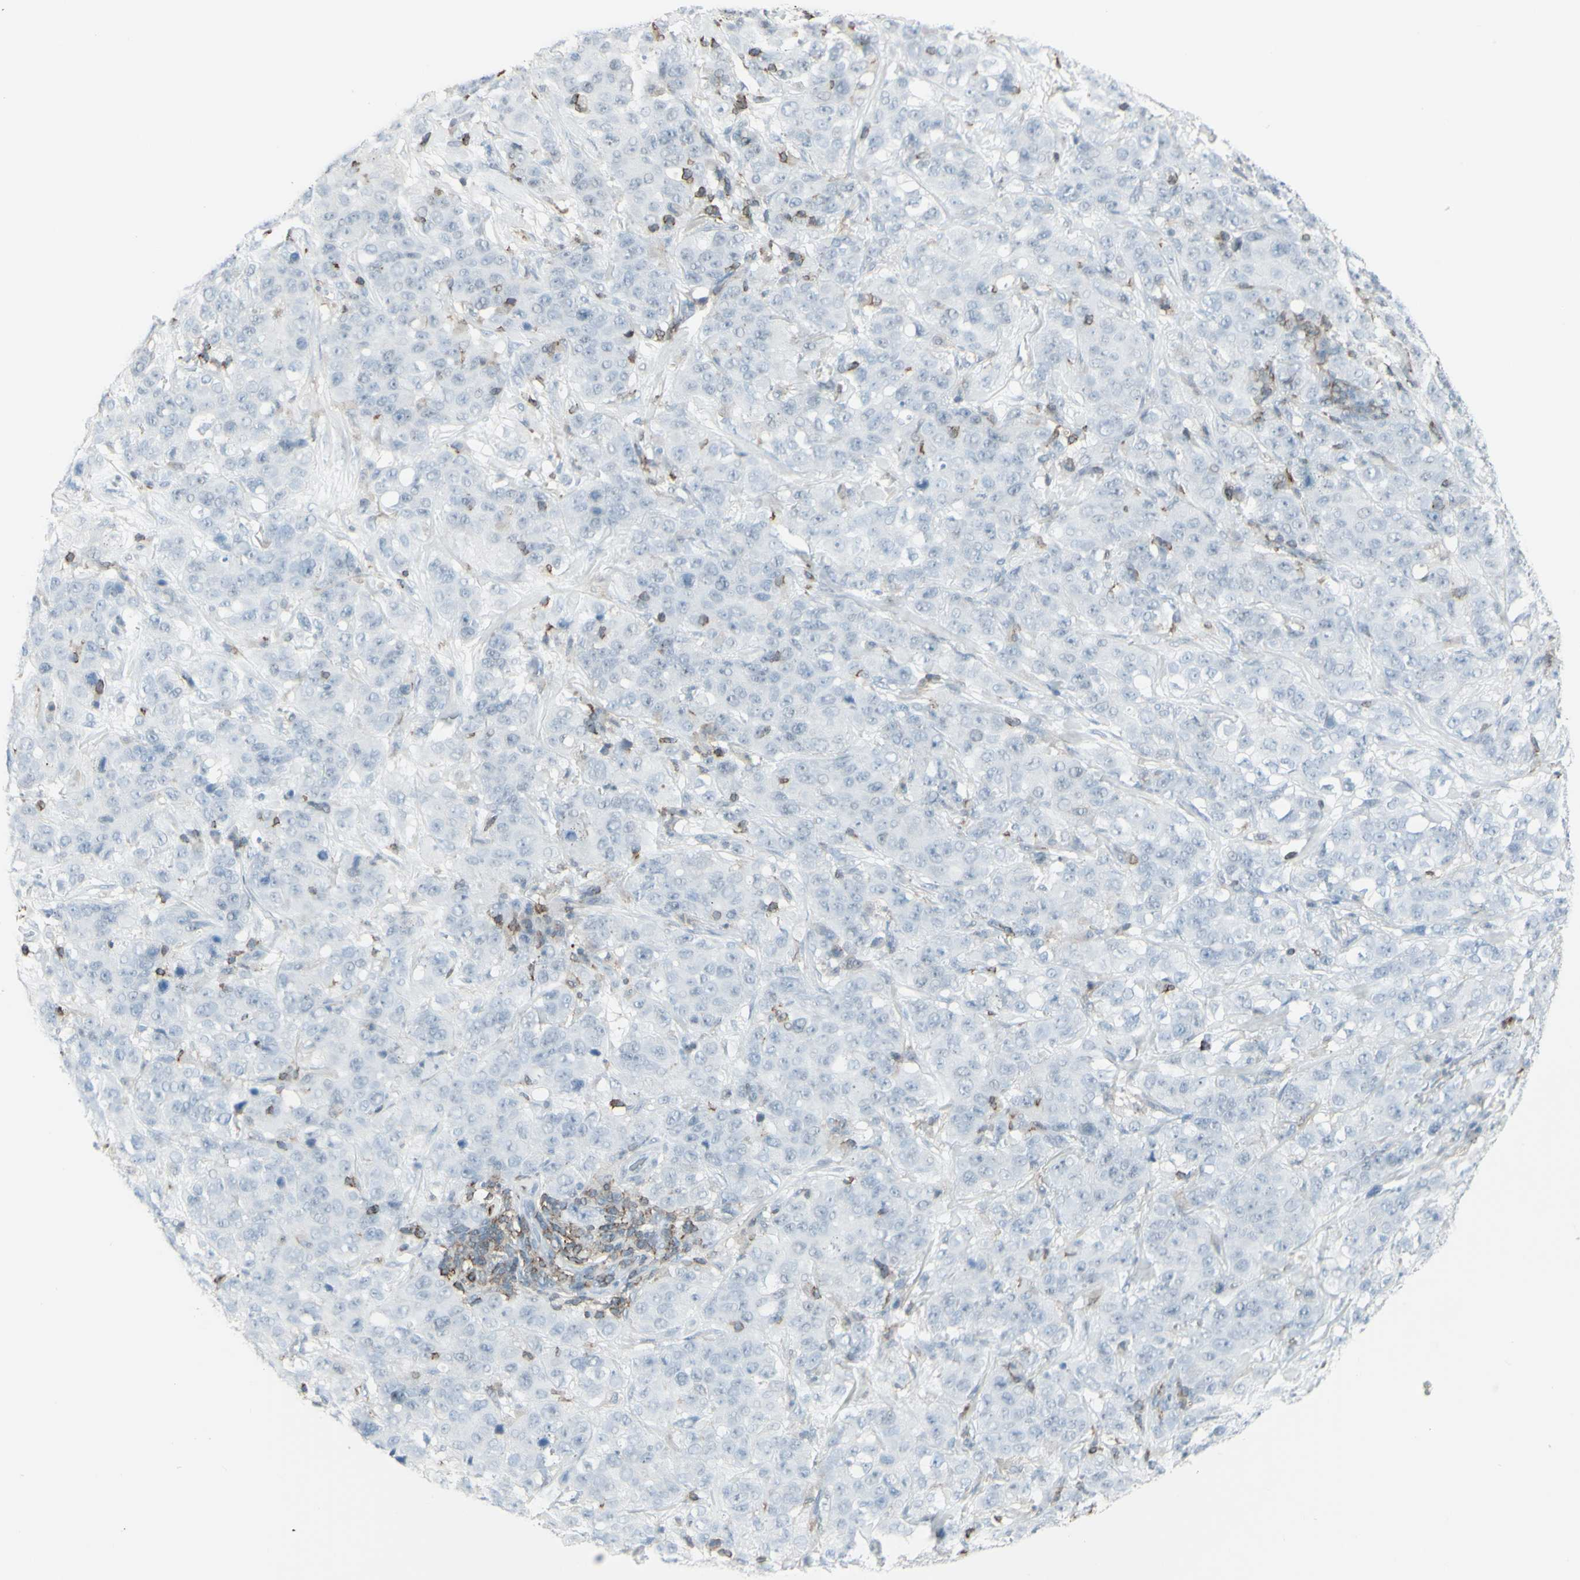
{"staining": {"intensity": "negative", "quantity": "none", "location": "none"}, "tissue": "stomach cancer", "cell_type": "Tumor cells", "image_type": "cancer", "snomed": [{"axis": "morphology", "description": "Adenocarcinoma, NOS"}, {"axis": "topography", "description": "Stomach"}], "caption": "Tumor cells are negative for protein expression in human stomach cancer (adenocarcinoma).", "gene": "NRG1", "patient": {"sex": "male", "age": 48}}